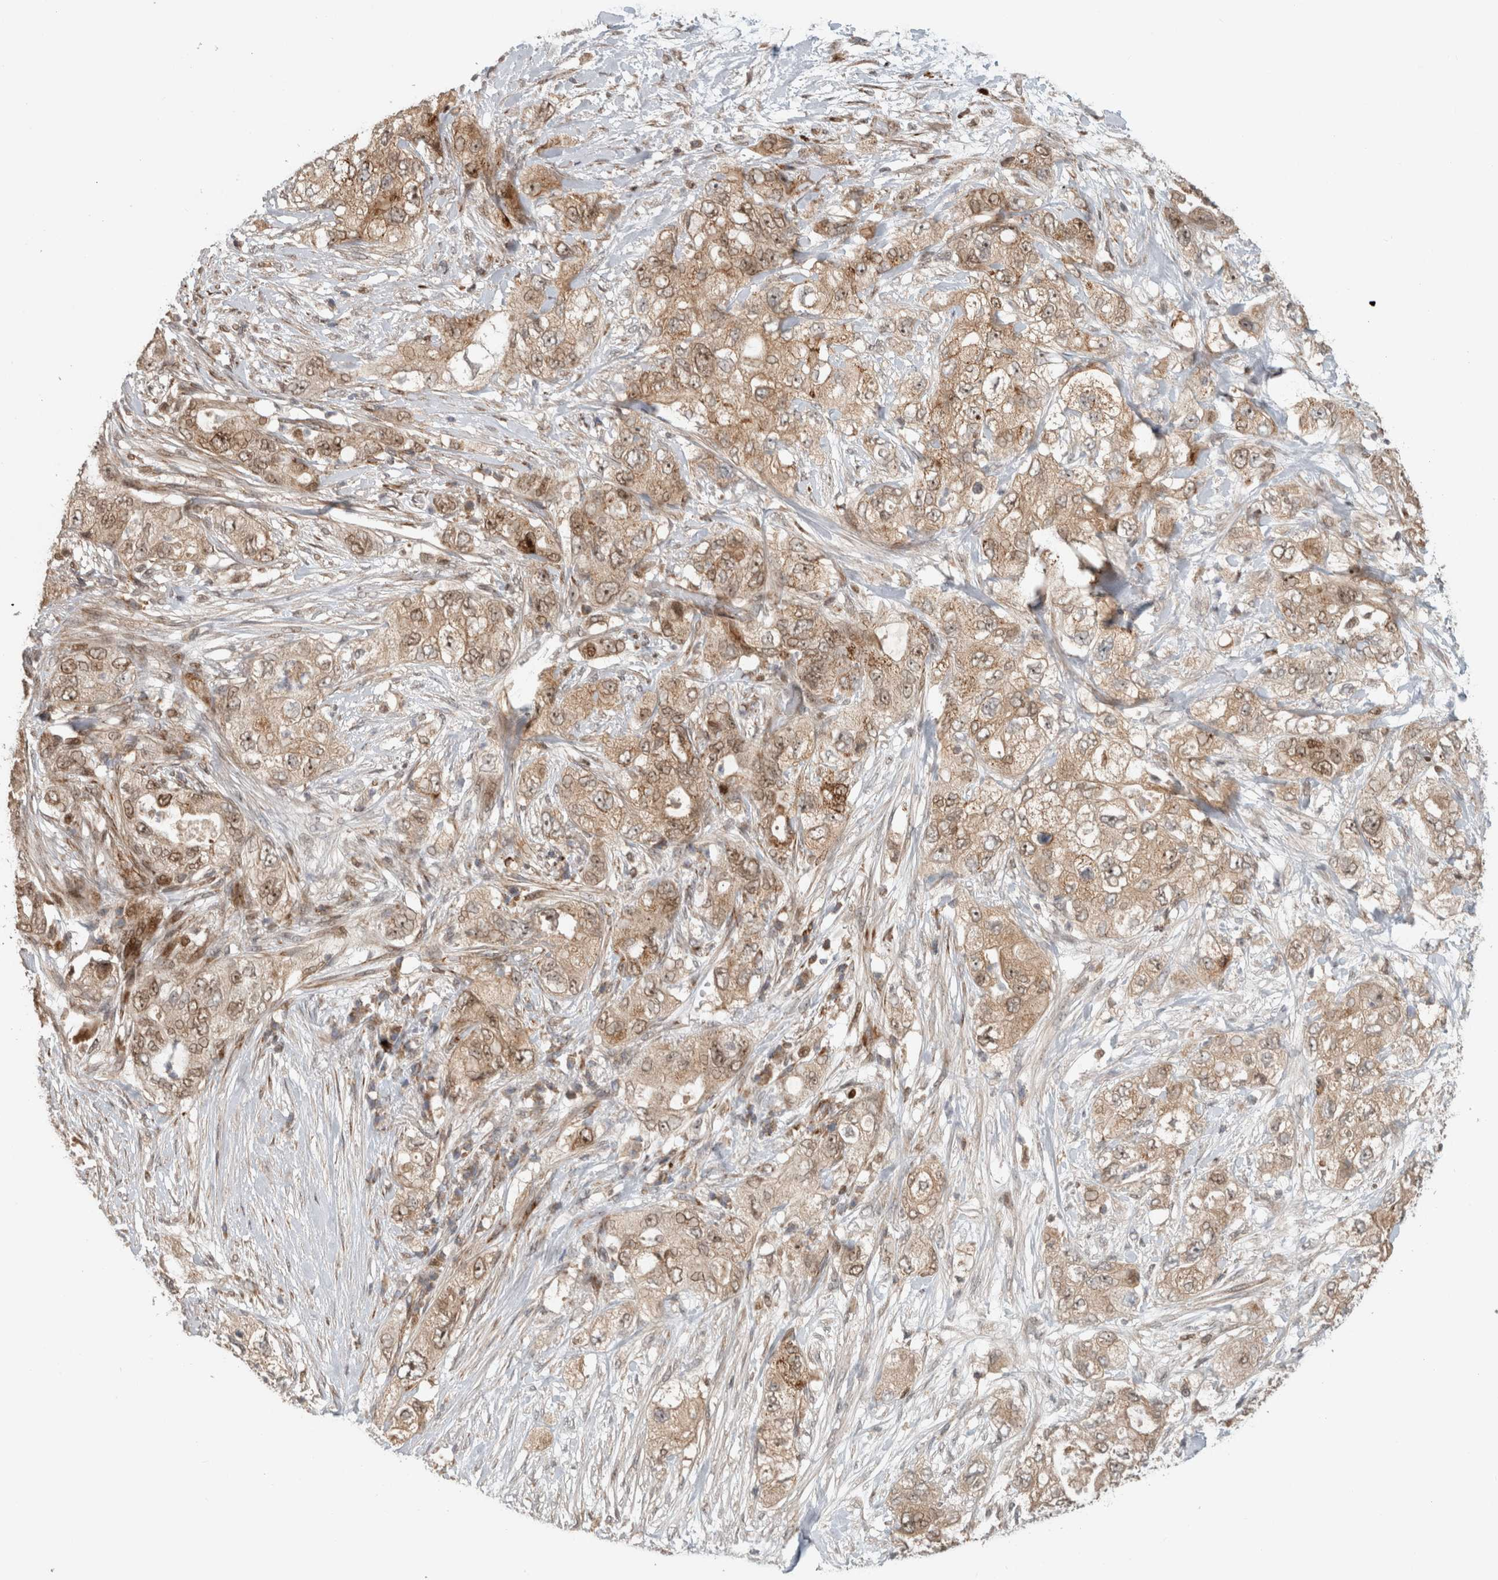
{"staining": {"intensity": "moderate", "quantity": "25%-75%", "location": "cytoplasmic/membranous,nuclear"}, "tissue": "pancreatic cancer", "cell_type": "Tumor cells", "image_type": "cancer", "snomed": [{"axis": "morphology", "description": "Adenocarcinoma, NOS"}, {"axis": "topography", "description": "Pancreas"}], "caption": "Immunohistochemical staining of pancreatic adenocarcinoma exhibits moderate cytoplasmic/membranous and nuclear protein expression in approximately 25%-75% of tumor cells.", "gene": "INSRR", "patient": {"sex": "female", "age": 73}}